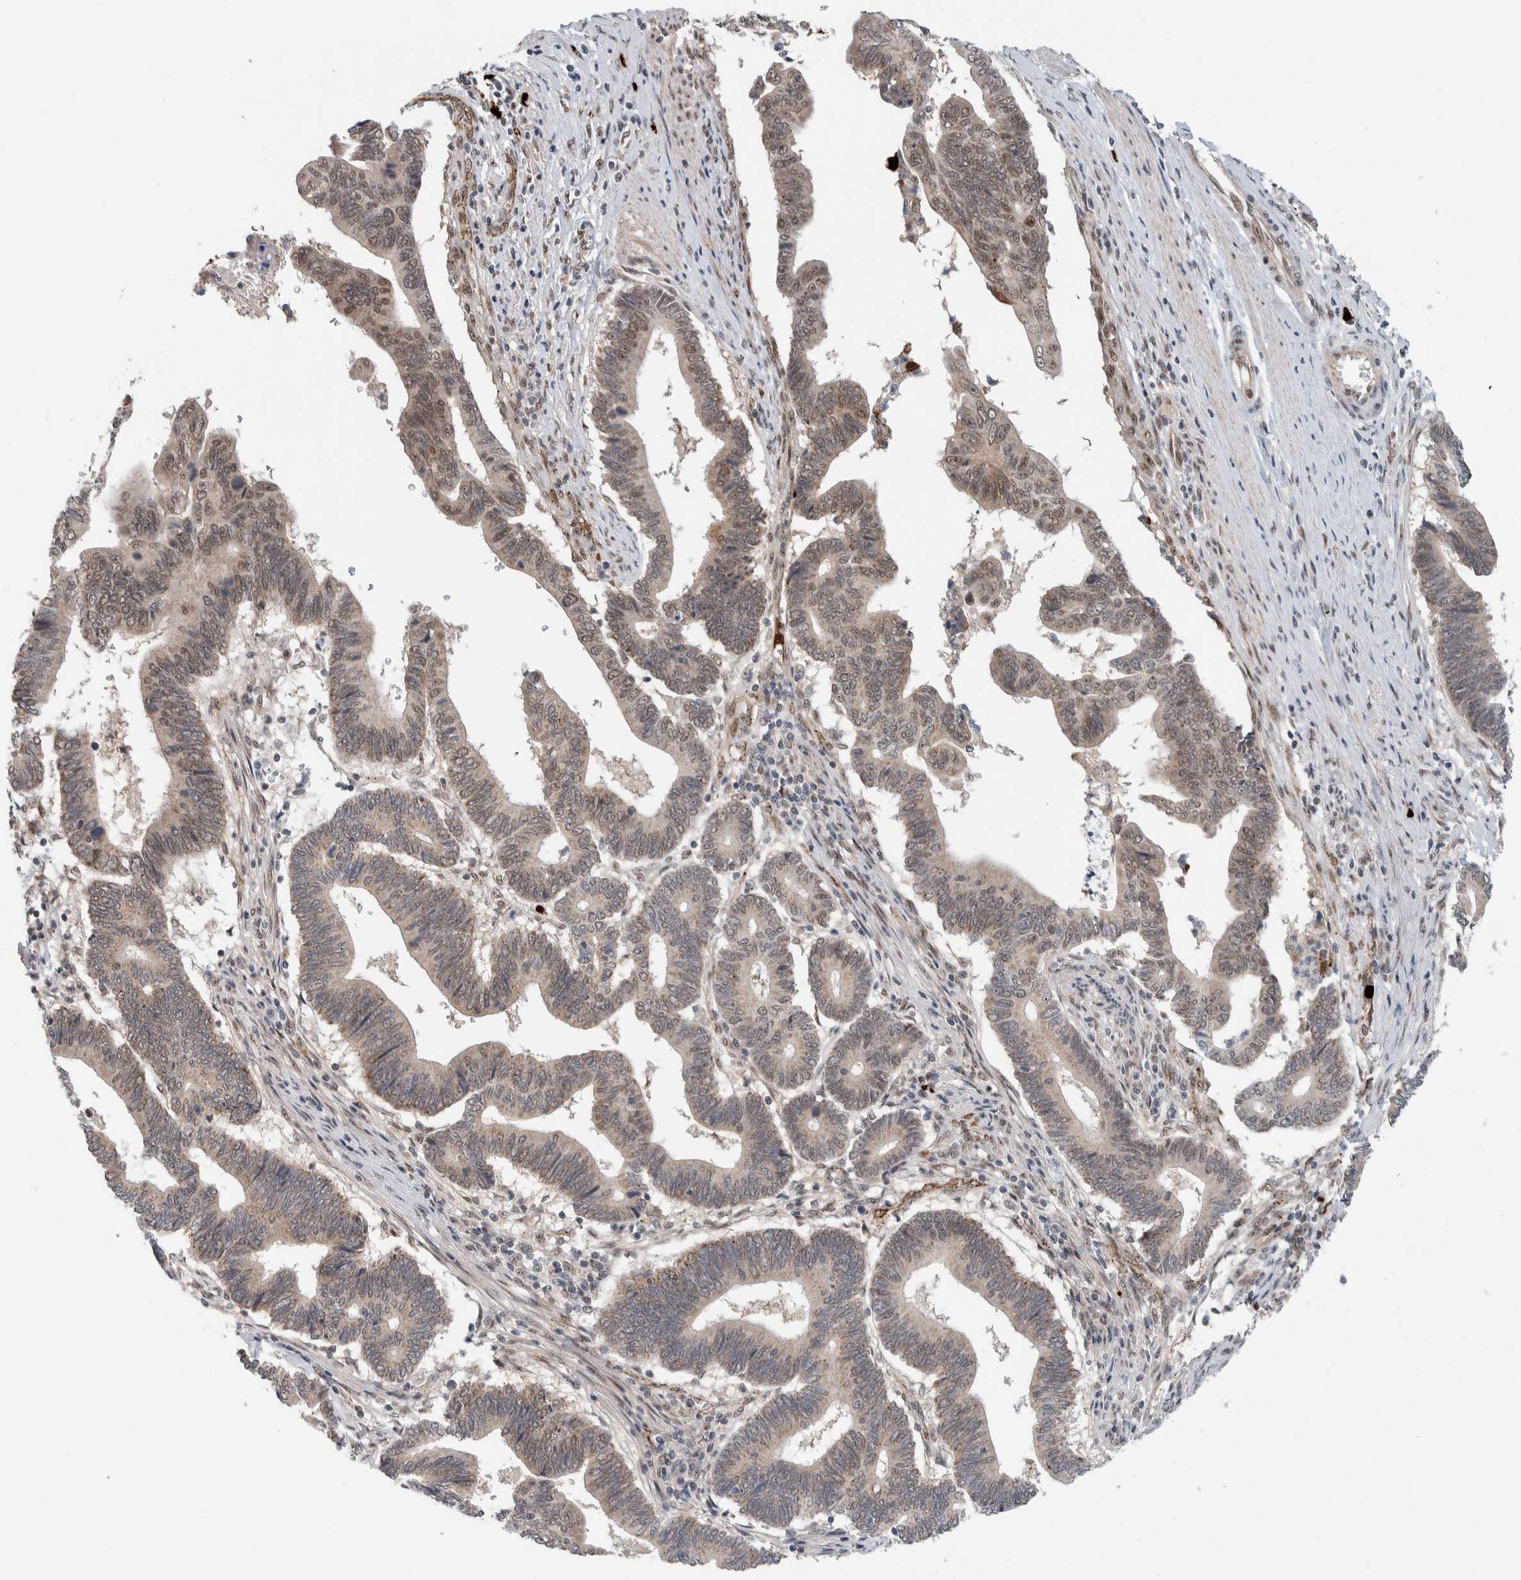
{"staining": {"intensity": "moderate", "quantity": ">75%", "location": "cytoplasmic/membranous,nuclear"}, "tissue": "pancreatic cancer", "cell_type": "Tumor cells", "image_type": "cancer", "snomed": [{"axis": "morphology", "description": "Adenocarcinoma, NOS"}, {"axis": "topography", "description": "Pancreas"}], "caption": "A brown stain shows moderate cytoplasmic/membranous and nuclear positivity of a protein in pancreatic cancer (adenocarcinoma) tumor cells. (DAB IHC, brown staining for protein, blue staining for nuclei).", "gene": "ZFP91", "patient": {"sex": "female", "age": 70}}